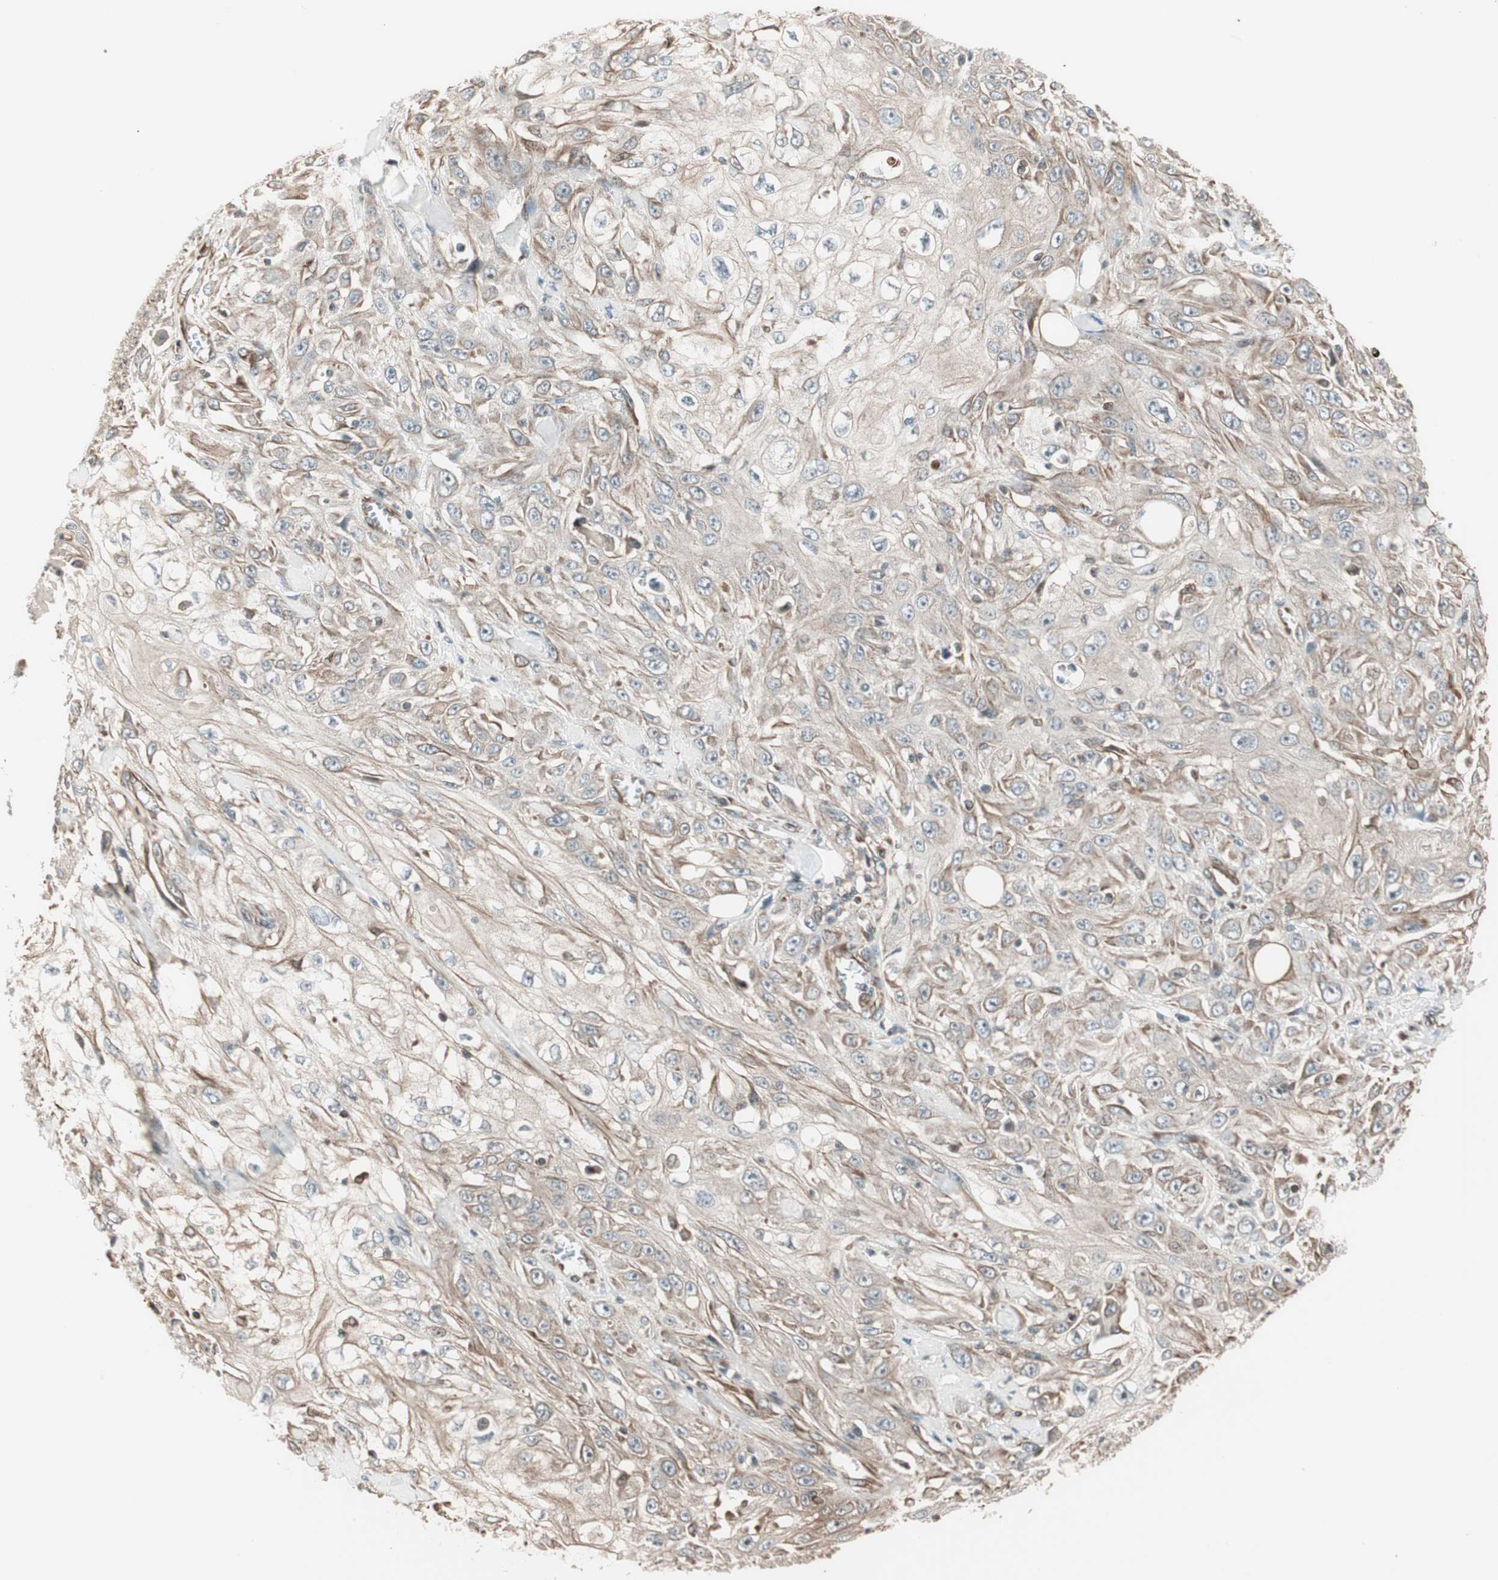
{"staining": {"intensity": "weak", "quantity": "25%-75%", "location": "cytoplasmic/membranous"}, "tissue": "skin cancer", "cell_type": "Tumor cells", "image_type": "cancer", "snomed": [{"axis": "morphology", "description": "Squamous cell carcinoma, NOS"}, {"axis": "morphology", "description": "Squamous cell carcinoma, metastatic, NOS"}, {"axis": "topography", "description": "Skin"}, {"axis": "topography", "description": "Lymph node"}], "caption": "Immunohistochemistry (IHC) photomicrograph of neoplastic tissue: human skin cancer stained using IHC demonstrates low levels of weak protein expression localized specifically in the cytoplasmic/membranous of tumor cells, appearing as a cytoplasmic/membranous brown color.", "gene": "MAD2L2", "patient": {"sex": "male", "age": 75}}